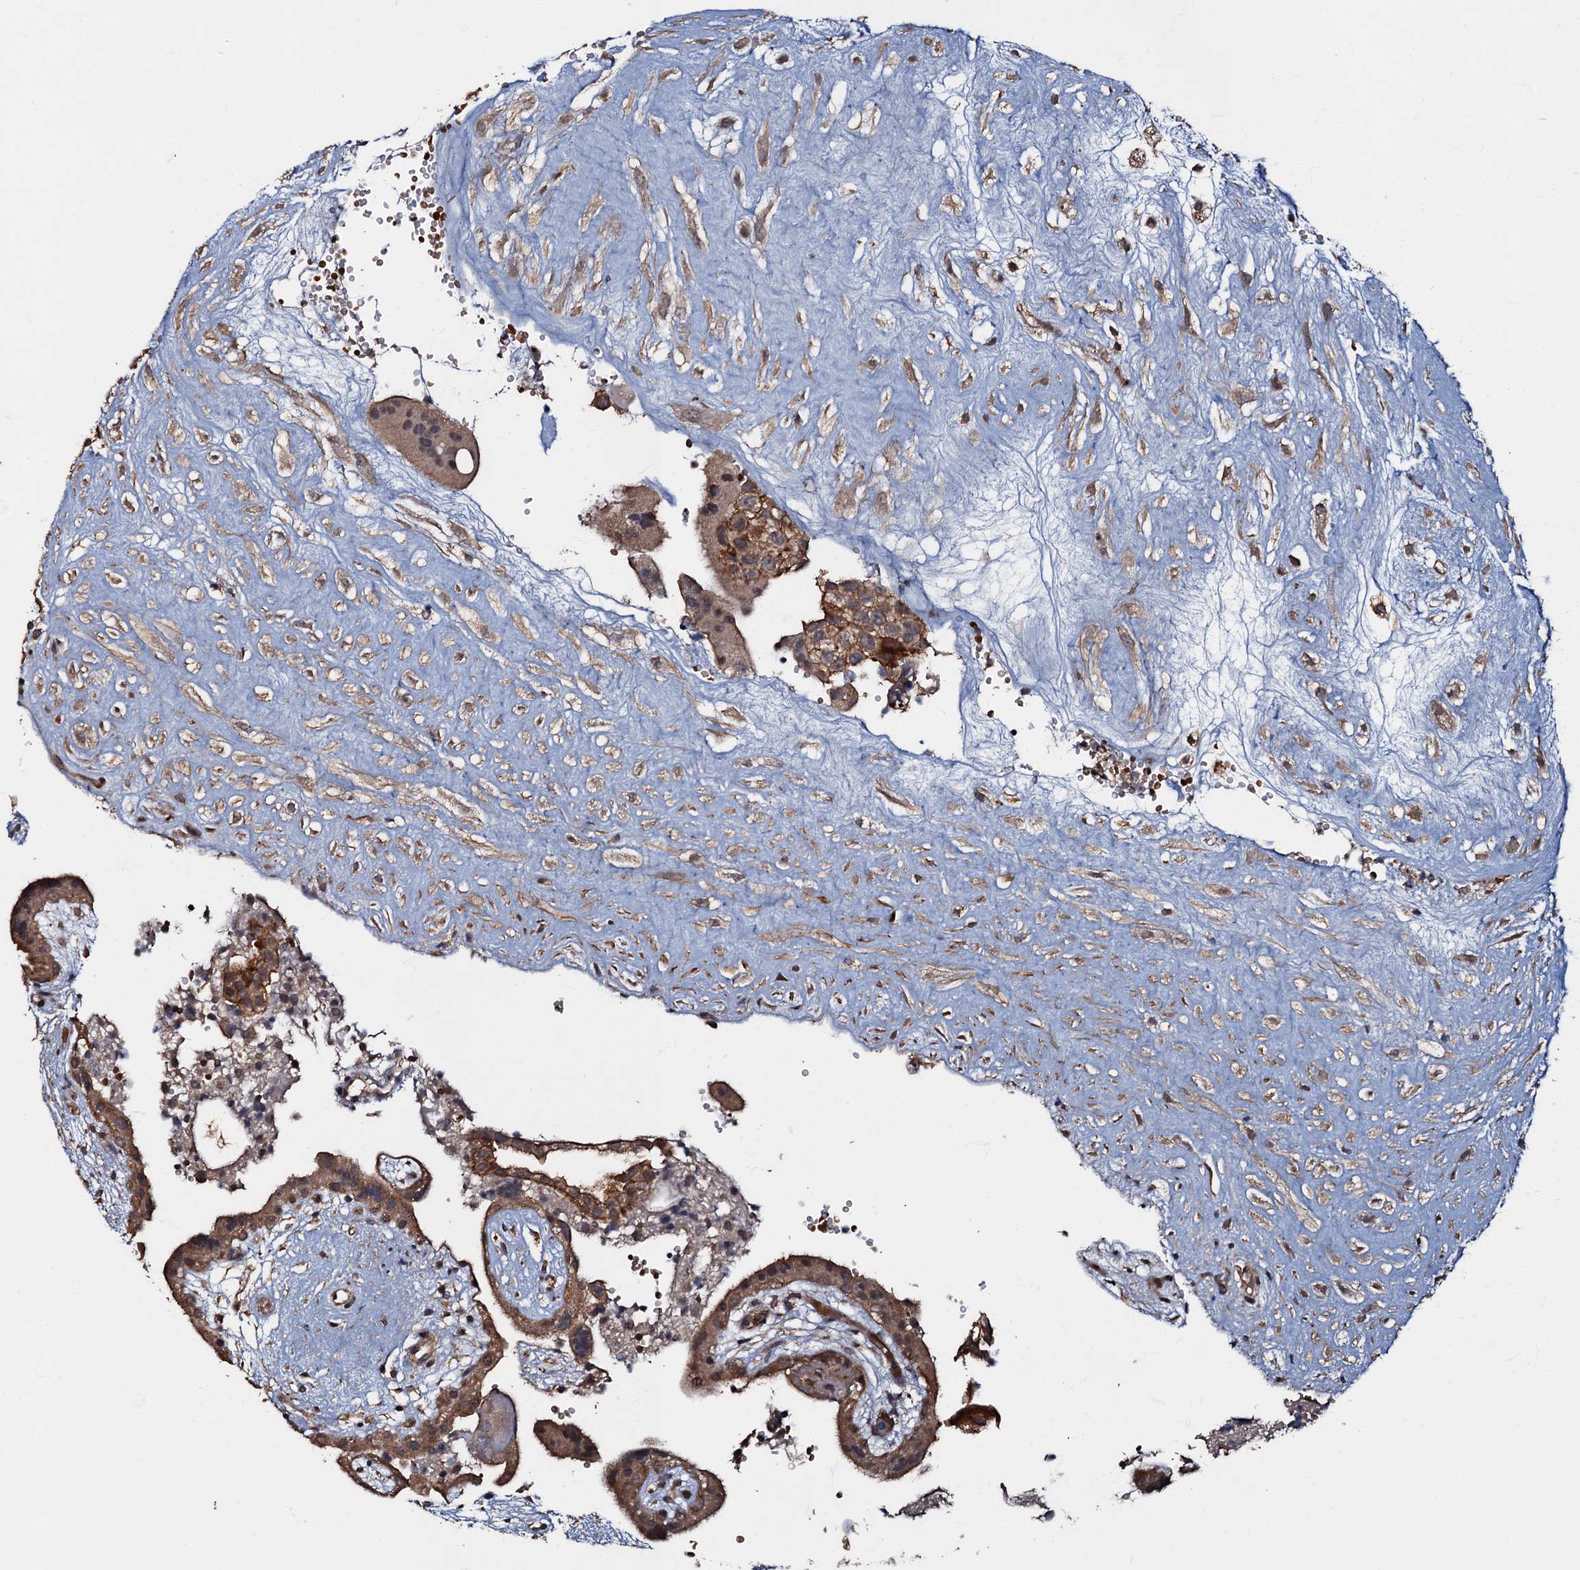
{"staining": {"intensity": "moderate", "quantity": ">75%", "location": "cytoplasmic/membranous,nuclear"}, "tissue": "placenta", "cell_type": "Decidual cells", "image_type": "normal", "snomed": [{"axis": "morphology", "description": "Normal tissue, NOS"}, {"axis": "topography", "description": "Placenta"}], "caption": "Immunohistochemical staining of normal human placenta displays >75% levels of moderate cytoplasmic/membranous,nuclear protein expression in approximately >75% of decidual cells. The staining was performed using DAB to visualize the protein expression in brown, while the nuclei were stained in blue with hematoxylin (Magnification: 20x).", "gene": "MANSC4", "patient": {"sex": "female", "age": 18}}